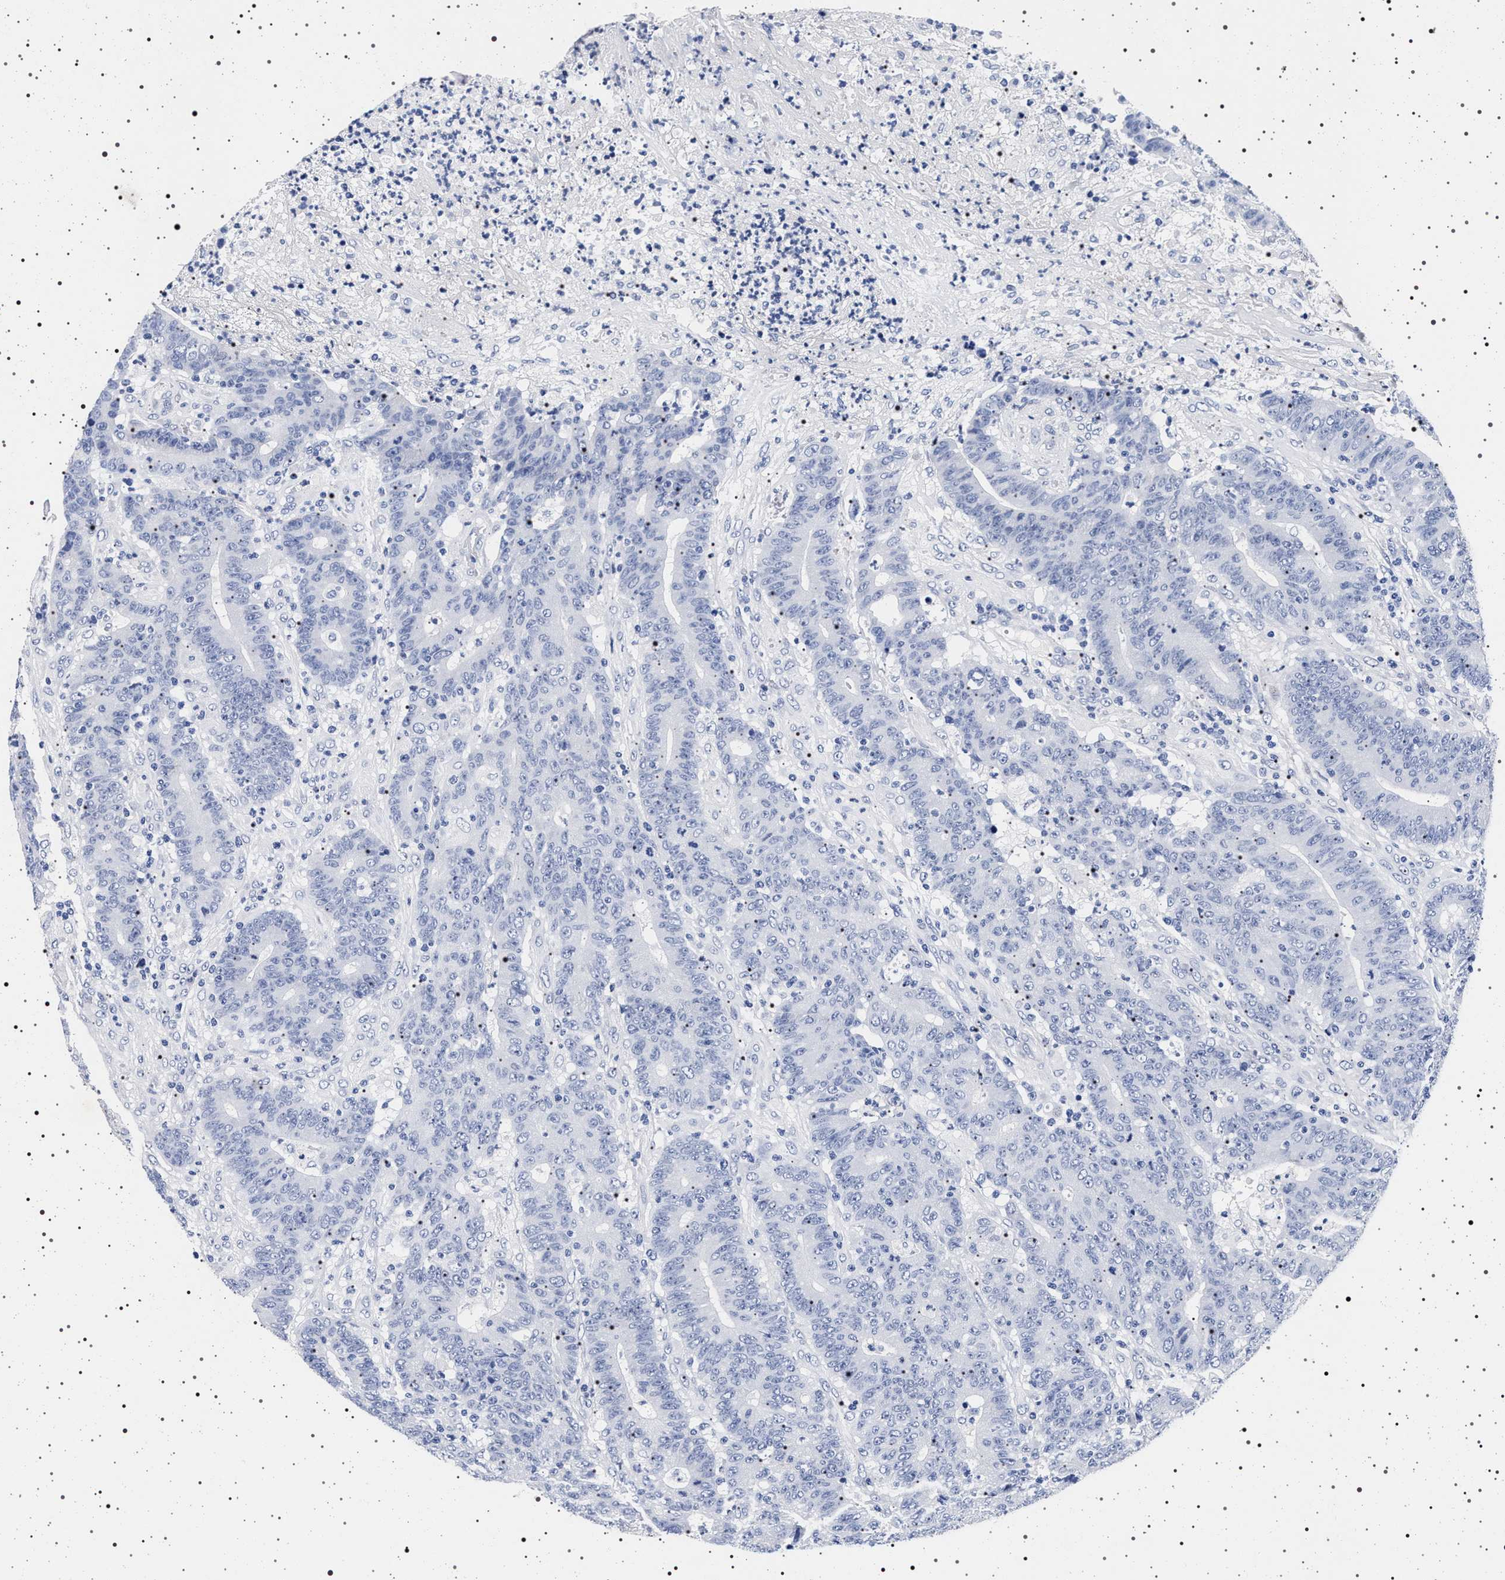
{"staining": {"intensity": "negative", "quantity": "none", "location": "none"}, "tissue": "colorectal cancer", "cell_type": "Tumor cells", "image_type": "cancer", "snomed": [{"axis": "morphology", "description": "Normal tissue, NOS"}, {"axis": "morphology", "description": "Adenocarcinoma, NOS"}, {"axis": "topography", "description": "Colon"}], "caption": "Immunohistochemistry (IHC) histopathology image of neoplastic tissue: adenocarcinoma (colorectal) stained with DAB reveals no significant protein positivity in tumor cells.", "gene": "MAPK10", "patient": {"sex": "female", "age": 75}}